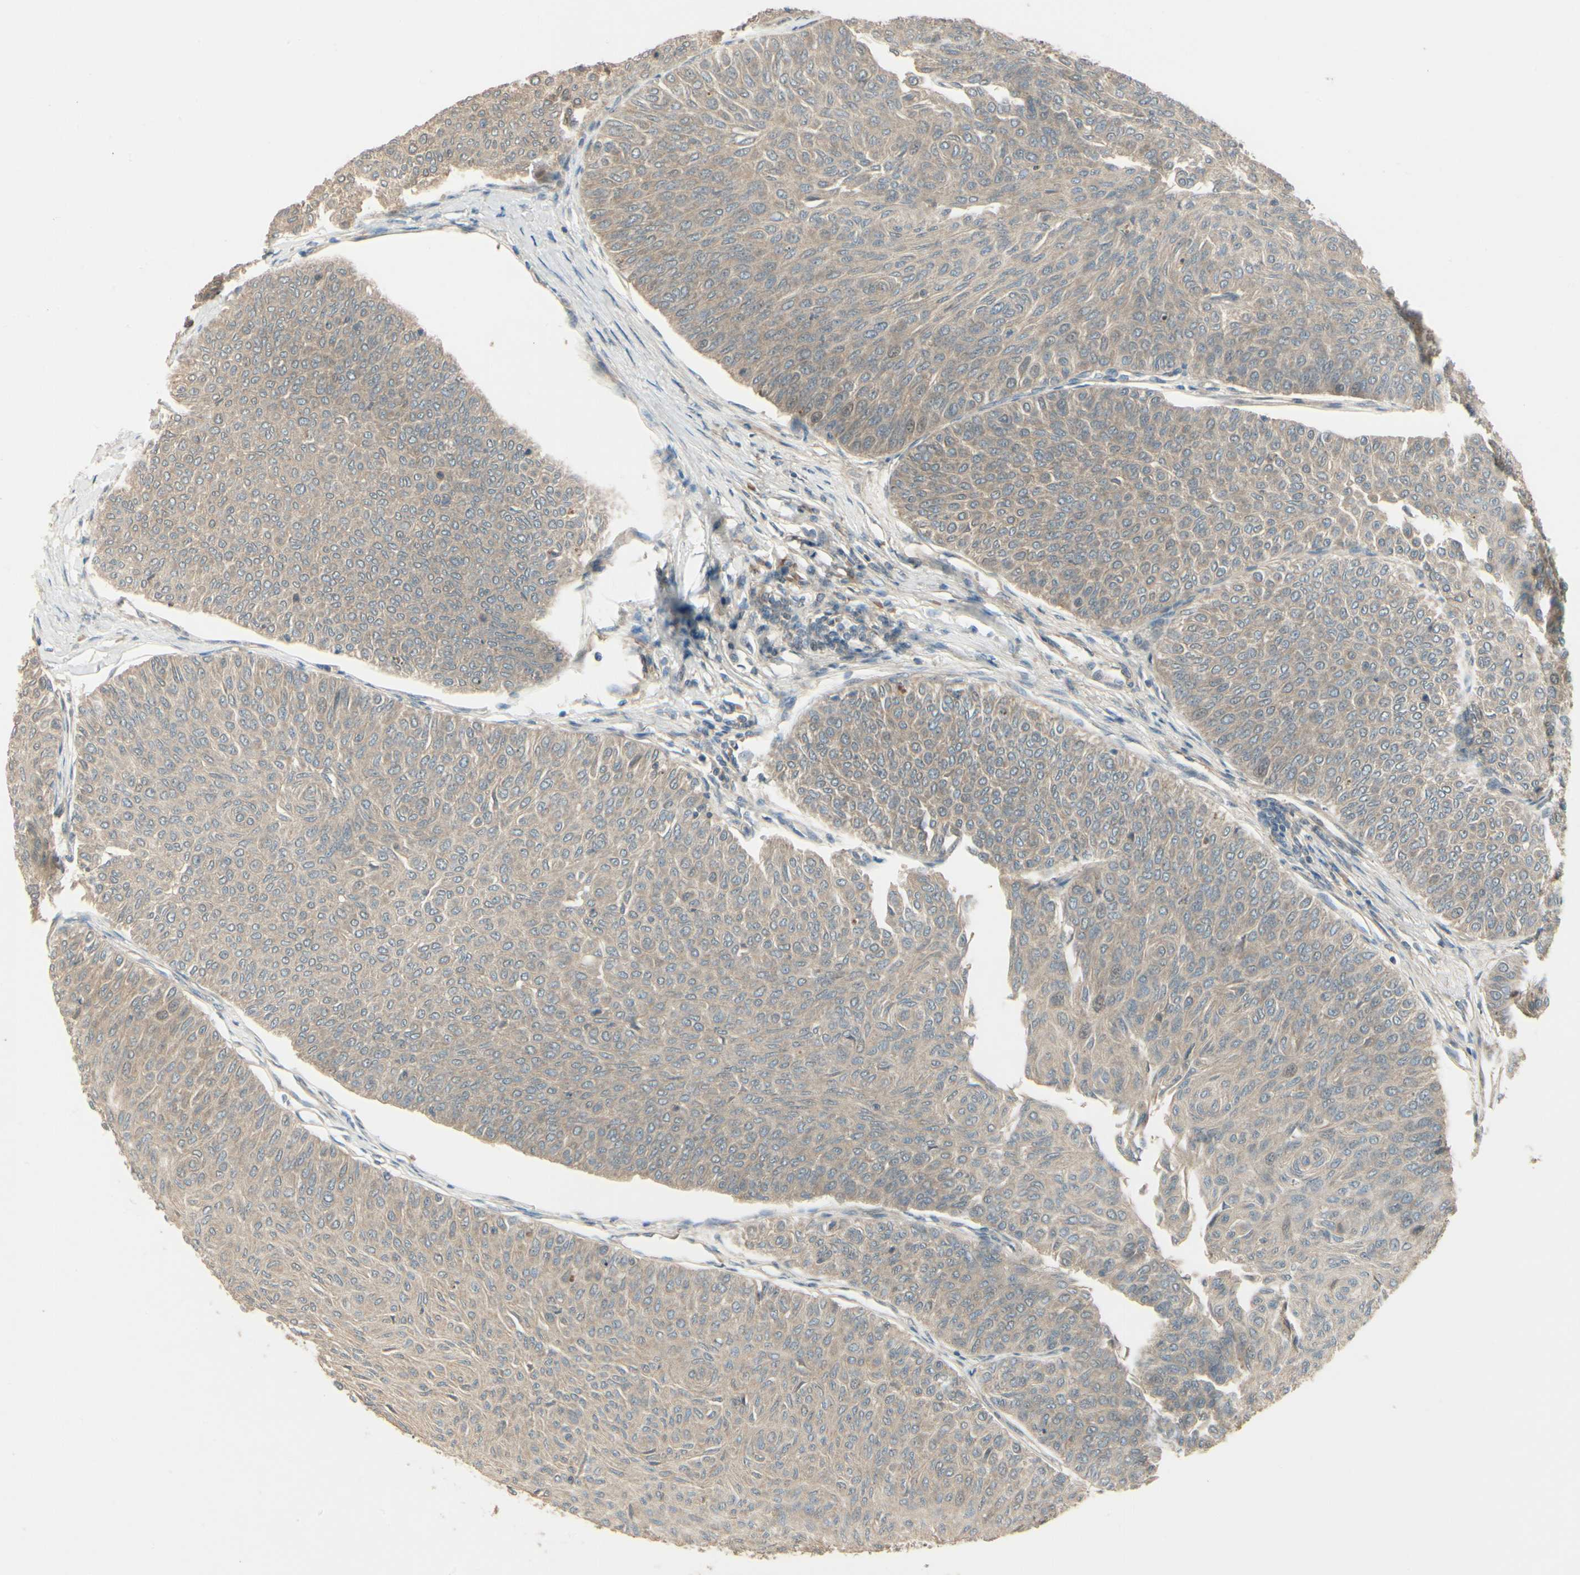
{"staining": {"intensity": "weak", "quantity": ">75%", "location": "cytoplasmic/membranous"}, "tissue": "urothelial cancer", "cell_type": "Tumor cells", "image_type": "cancer", "snomed": [{"axis": "morphology", "description": "Urothelial carcinoma, Low grade"}, {"axis": "topography", "description": "Urinary bladder"}], "caption": "Urothelial cancer tissue reveals weak cytoplasmic/membranous positivity in about >75% of tumor cells (DAB = brown stain, brightfield microscopy at high magnification).", "gene": "ACVR1", "patient": {"sex": "male", "age": 78}}